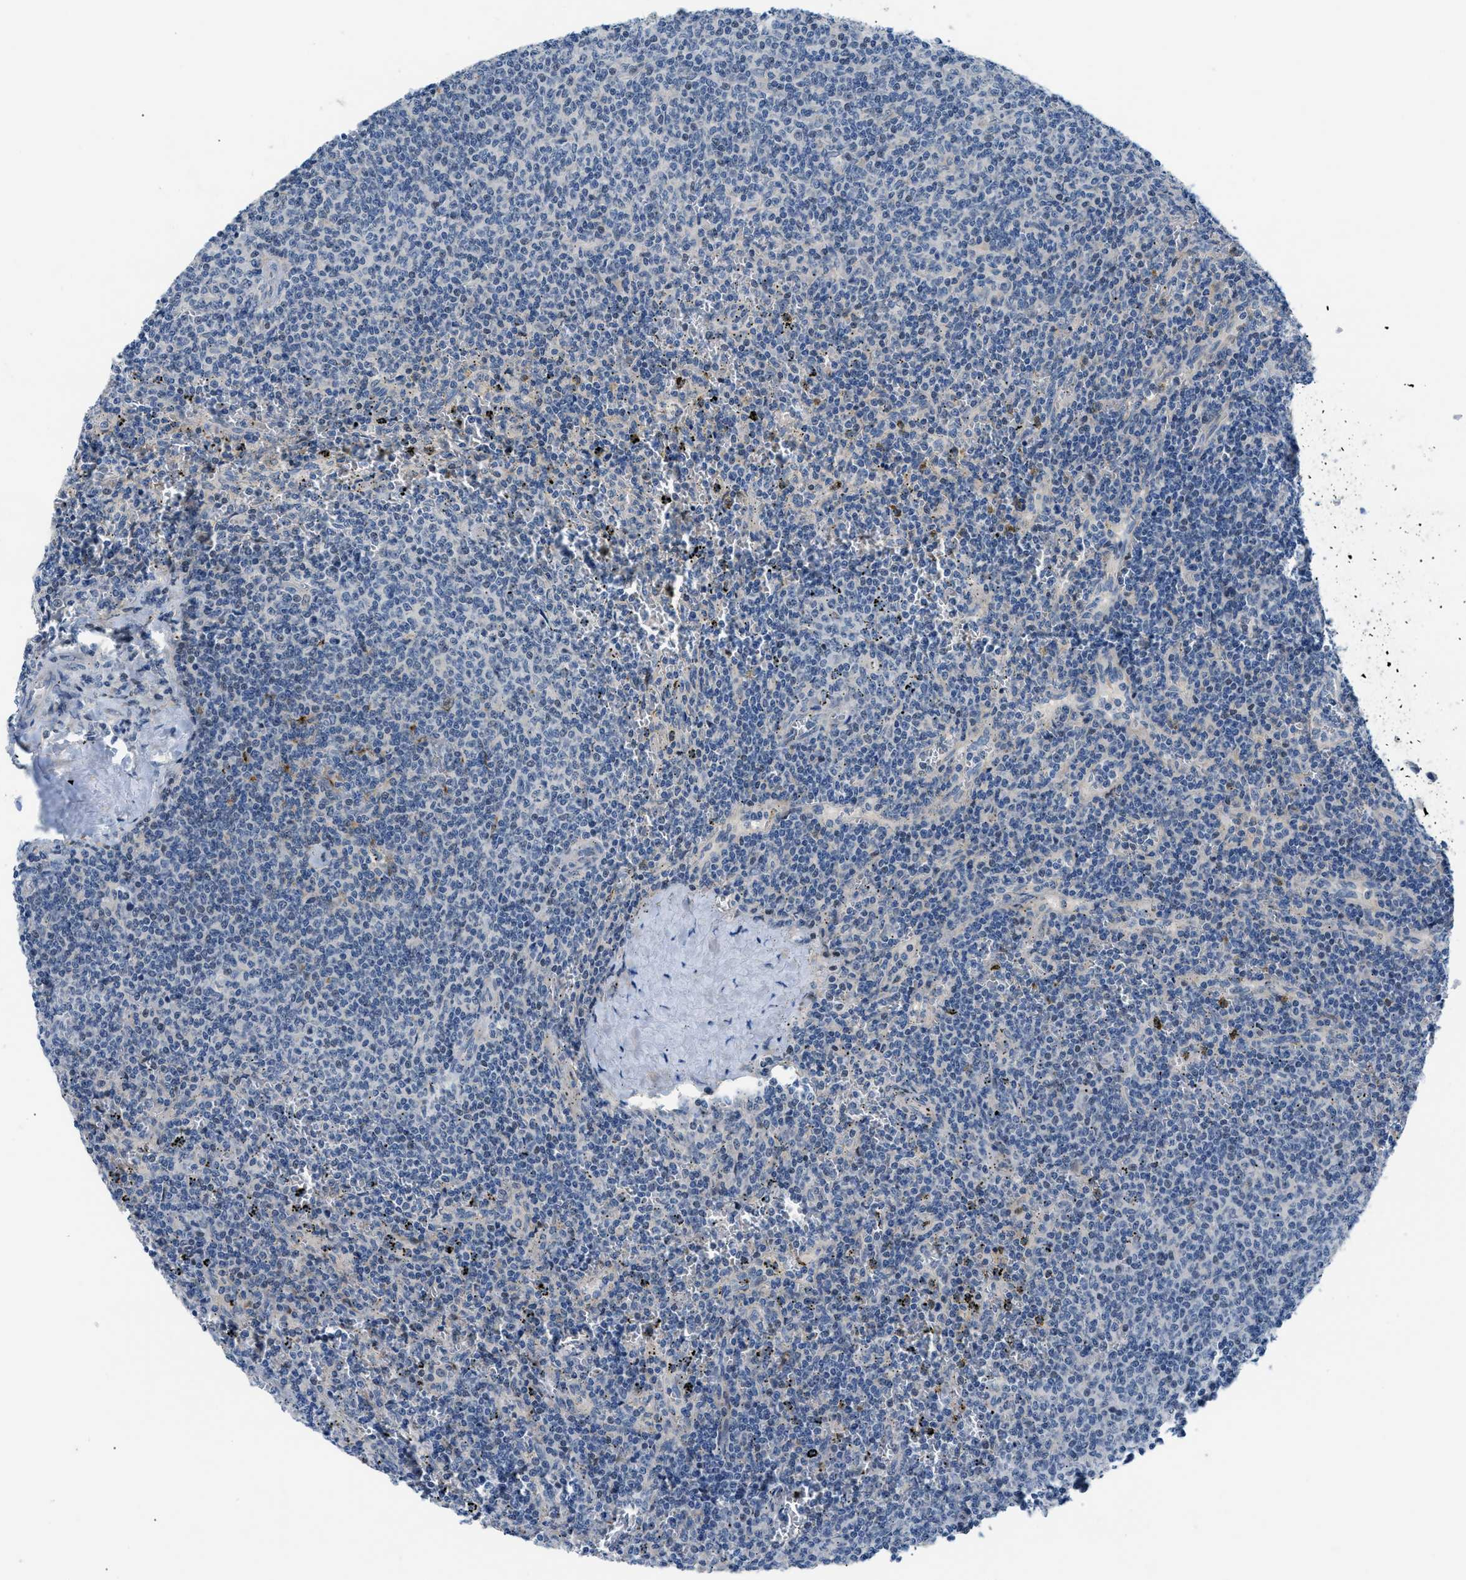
{"staining": {"intensity": "weak", "quantity": "<25%", "location": "nuclear"}, "tissue": "lymphoma", "cell_type": "Tumor cells", "image_type": "cancer", "snomed": [{"axis": "morphology", "description": "Malignant lymphoma, non-Hodgkin's type, Low grade"}, {"axis": "topography", "description": "Spleen"}], "caption": "Tumor cells show no significant positivity in lymphoma.", "gene": "FDCSP", "patient": {"sex": "female", "age": 50}}